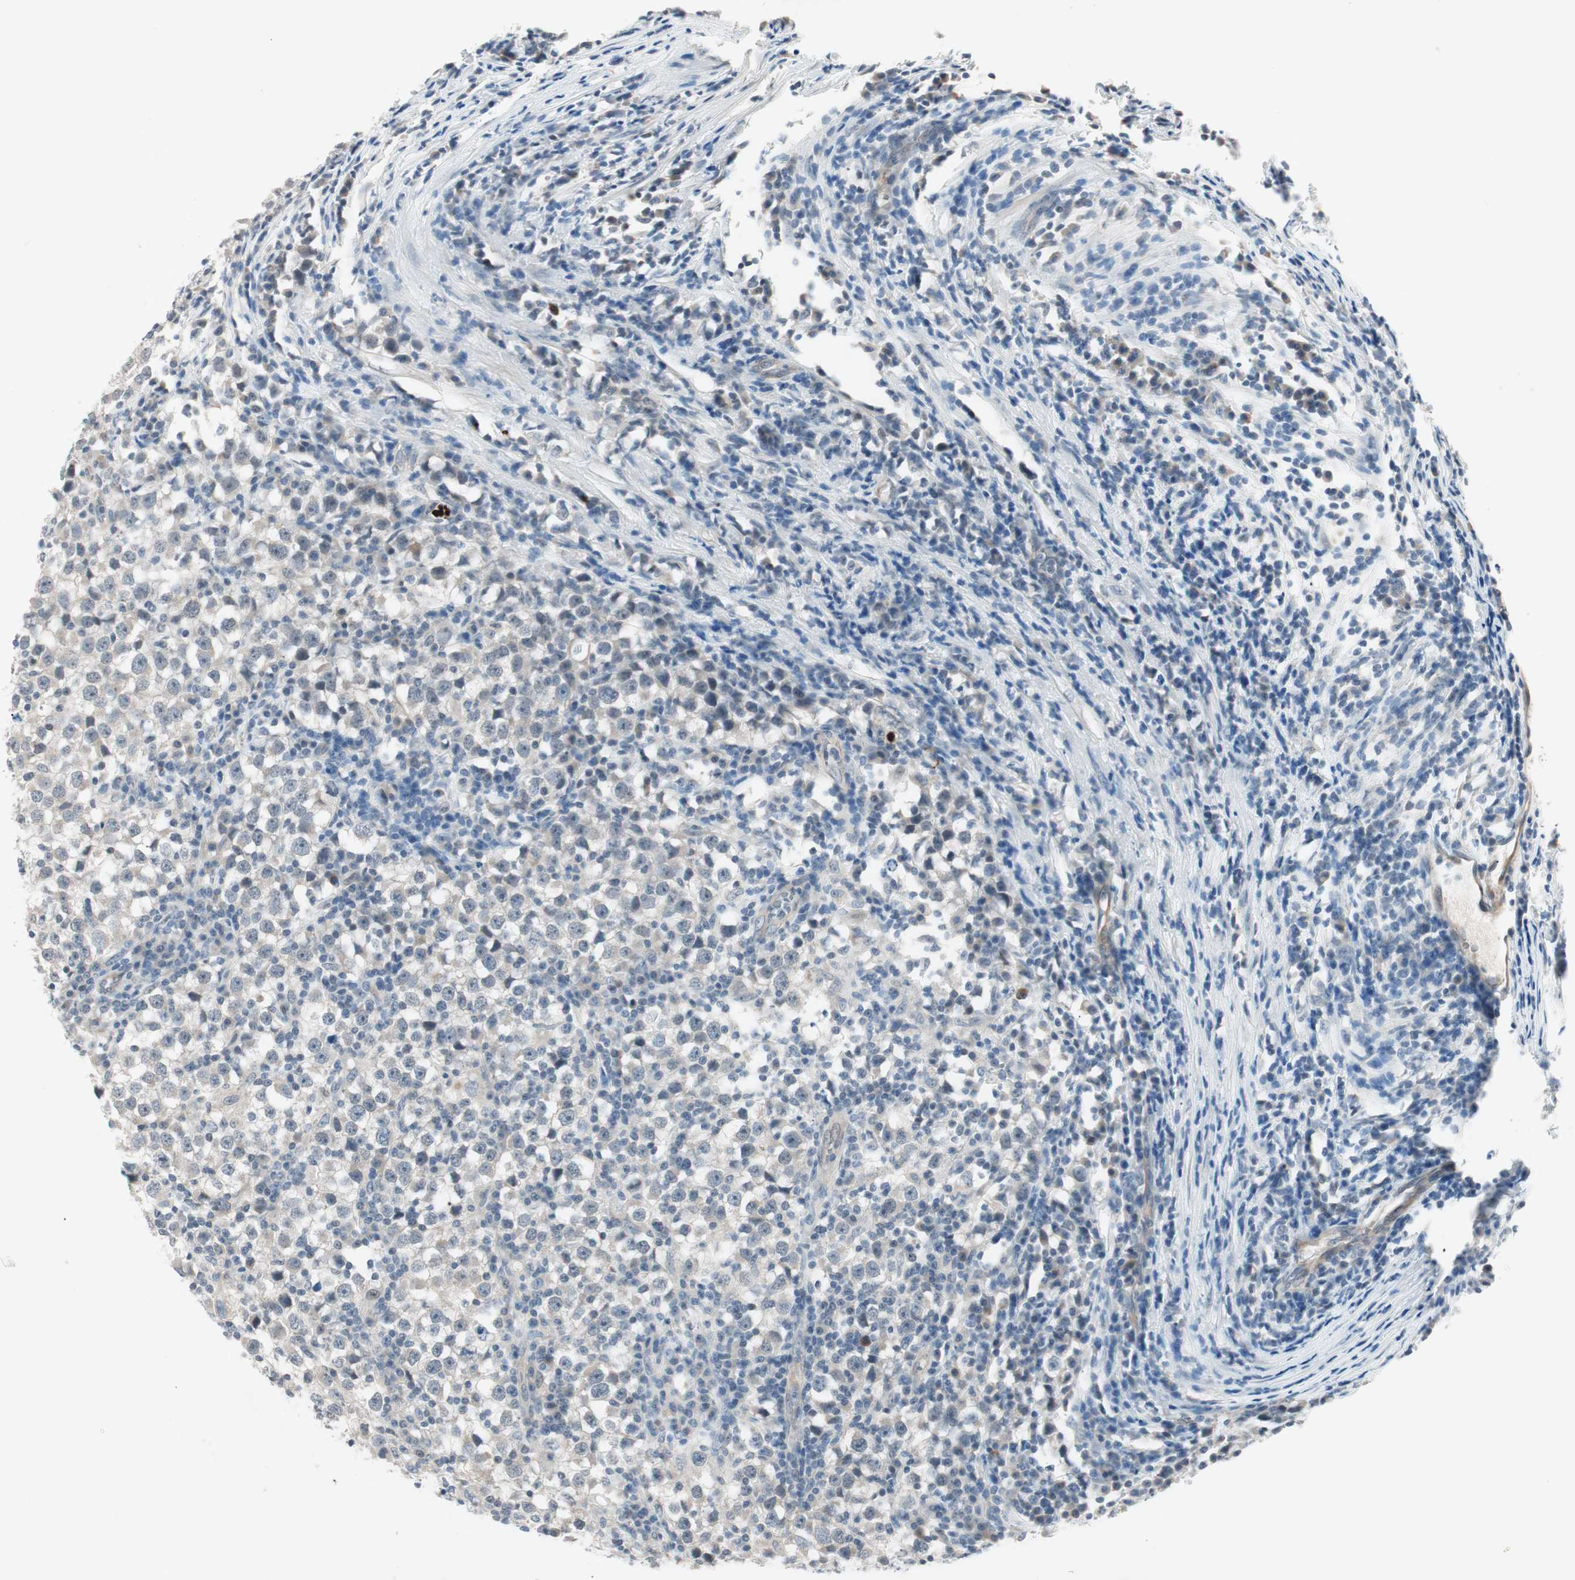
{"staining": {"intensity": "negative", "quantity": "none", "location": "none"}, "tissue": "testis cancer", "cell_type": "Tumor cells", "image_type": "cancer", "snomed": [{"axis": "morphology", "description": "Seminoma, NOS"}, {"axis": "topography", "description": "Testis"}], "caption": "This is a photomicrograph of IHC staining of testis cancer, which shows no positivity in tumor cells.", "gene": "ITGB4", "patient": {"sex": "male", "age": 65}}